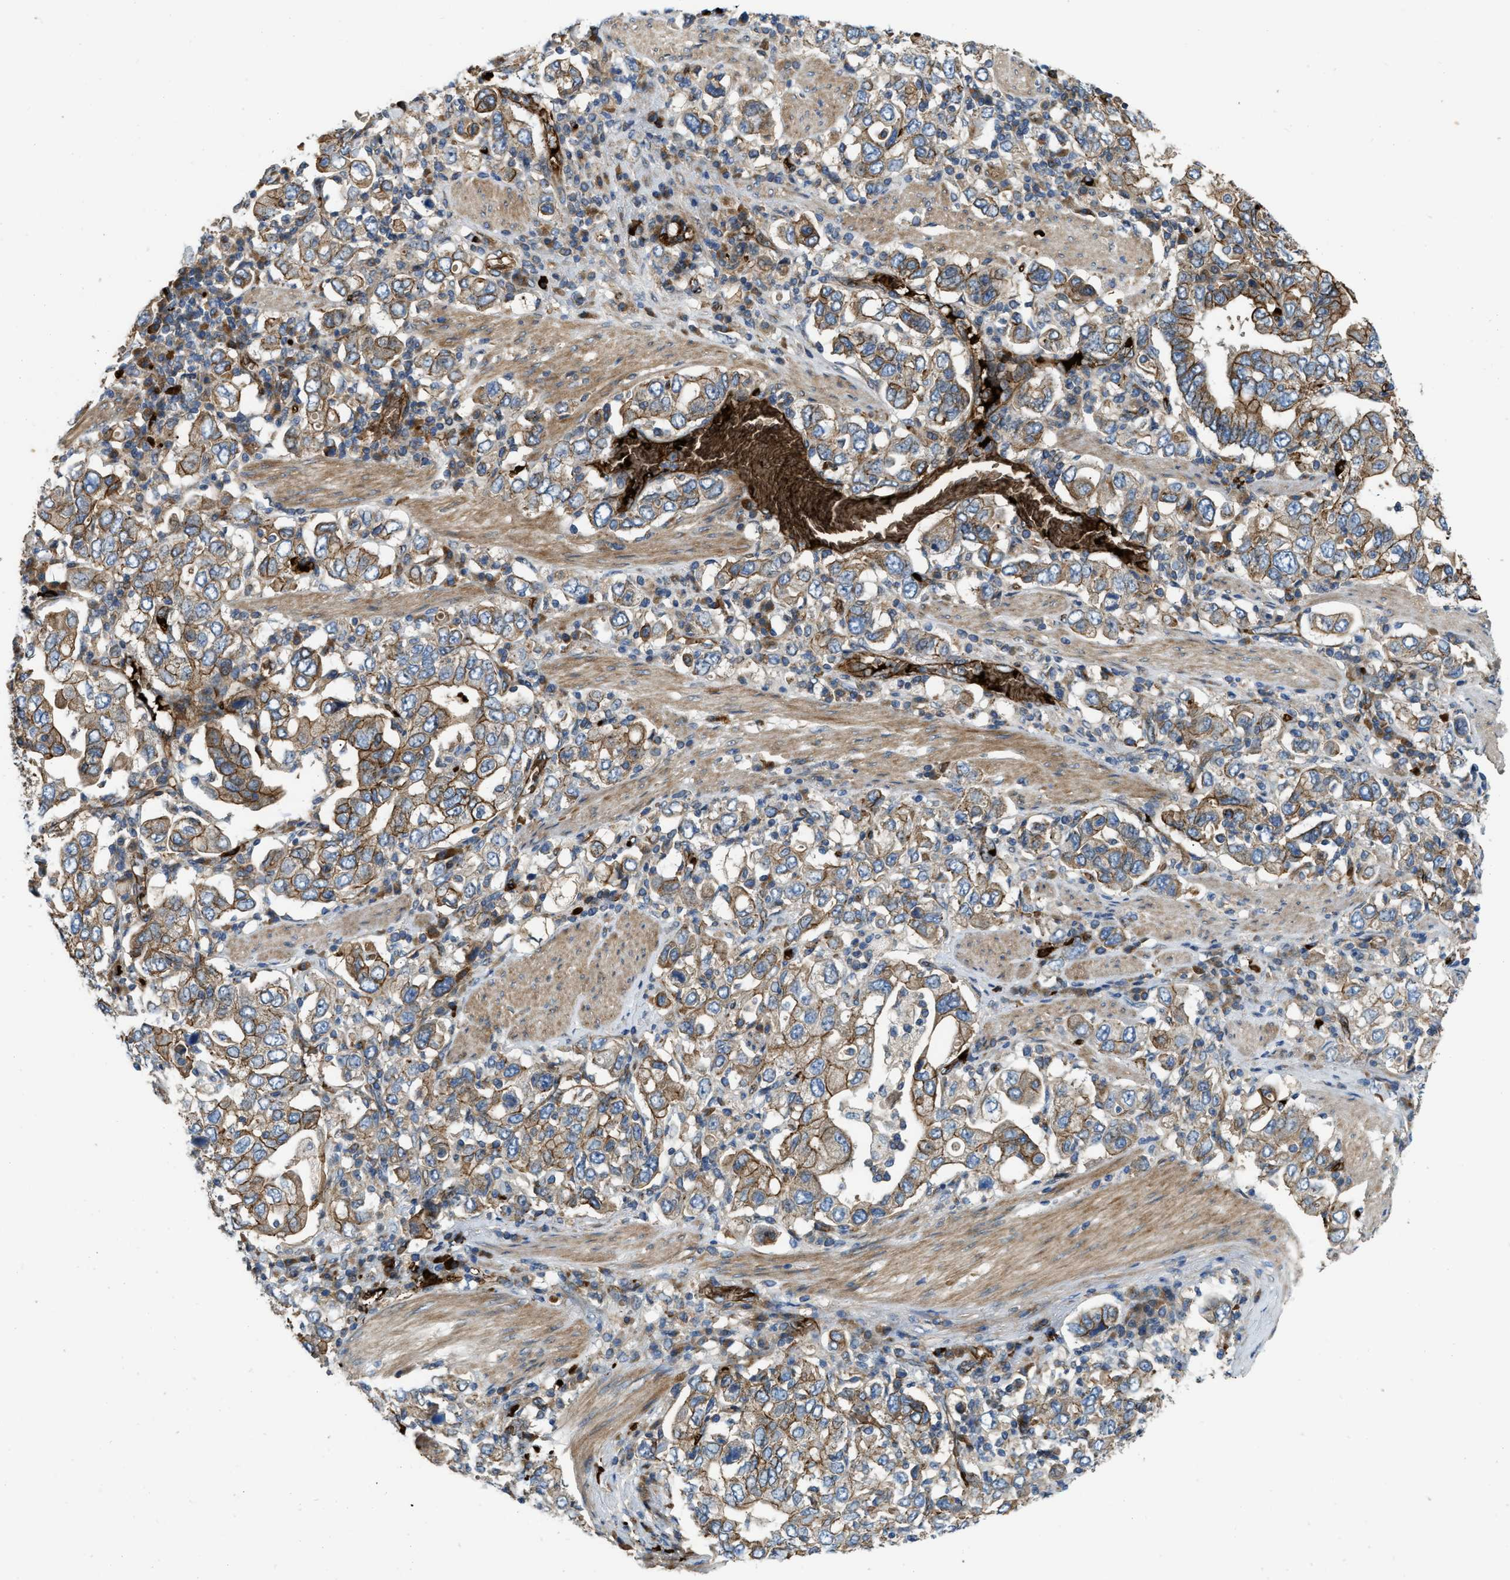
{"staining": {"intensity": "moderate", "quantity": ">75%", "location": "cytoplasmic/membranous"}, "tissue": "stomach cancer", "cell_type": "Tumor cells", "image_type": "cancer", "snomed": [{"axis": "morphology", "description": "Adenocarcinoma, NOS"}, {"axis": "topography", "description": "Stomach, upper"}], "caption": "A micrograph showing moderate cytoplasmic/membranous staining in about >75% of tumor cells in adenocarcinoma (stomach), as visualized by brown immunohistochemical staining.", "gene": "ERC1", "patient": {"sex": "male", "age": 62}}